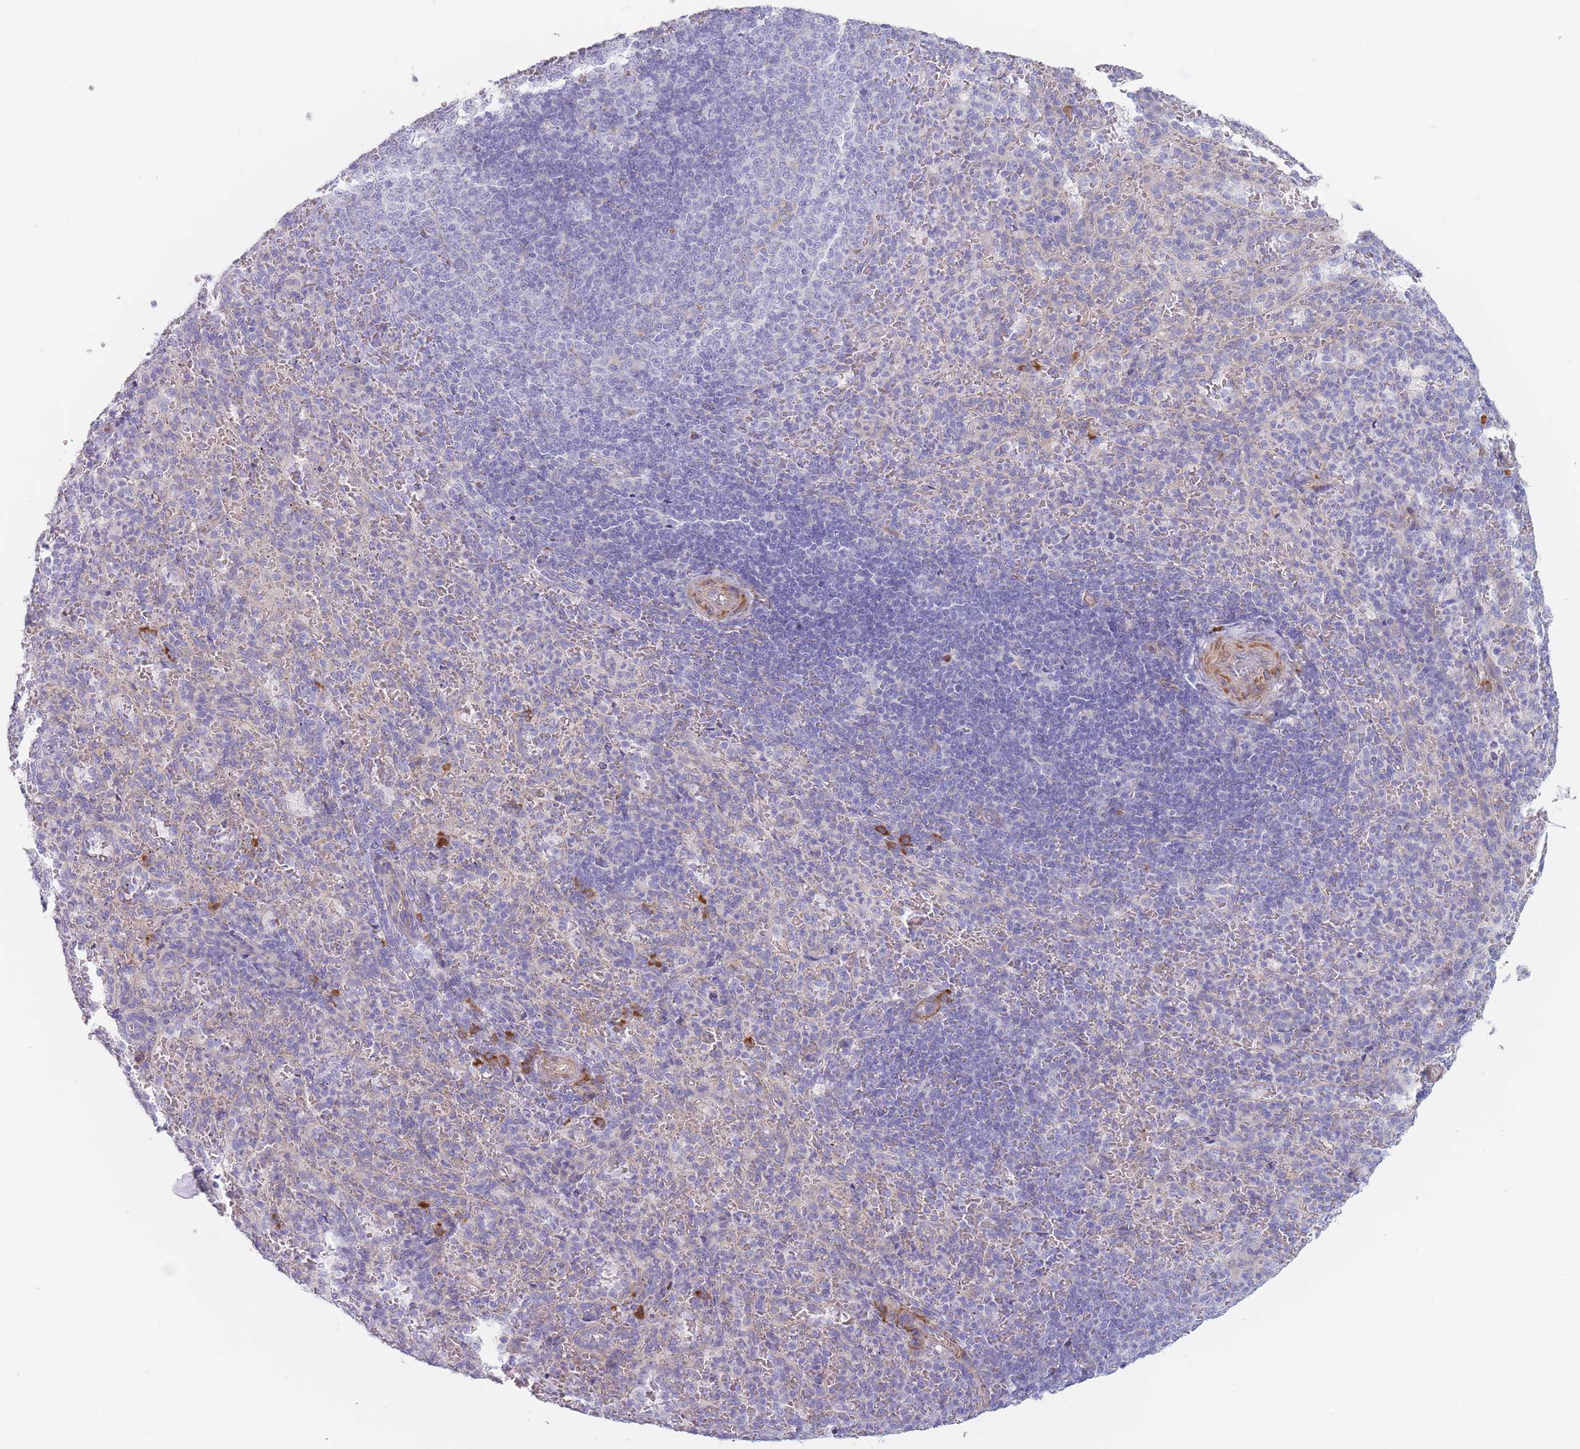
{"staining": {"intensity": "strong", "quantity": "<25%", "location": "cytoplasmic/membranous"}, "tissue": "spleen", "cell_type": "Cells in red pulp", "image_type": "normal", "snomed": [{"axis": "morphology", "description": "Normal tissue, NOS"}, {"axis": "topography", "description": "Spleen"}], "caption": "Spleen stained with immunohistochemistry (IHC) exhibits strong cytoplasmic/membranous positivity in approximately <25% of cells in red pulp.", "gene": "ERBIN", "patient": {"sex": "female", "age": 21}}